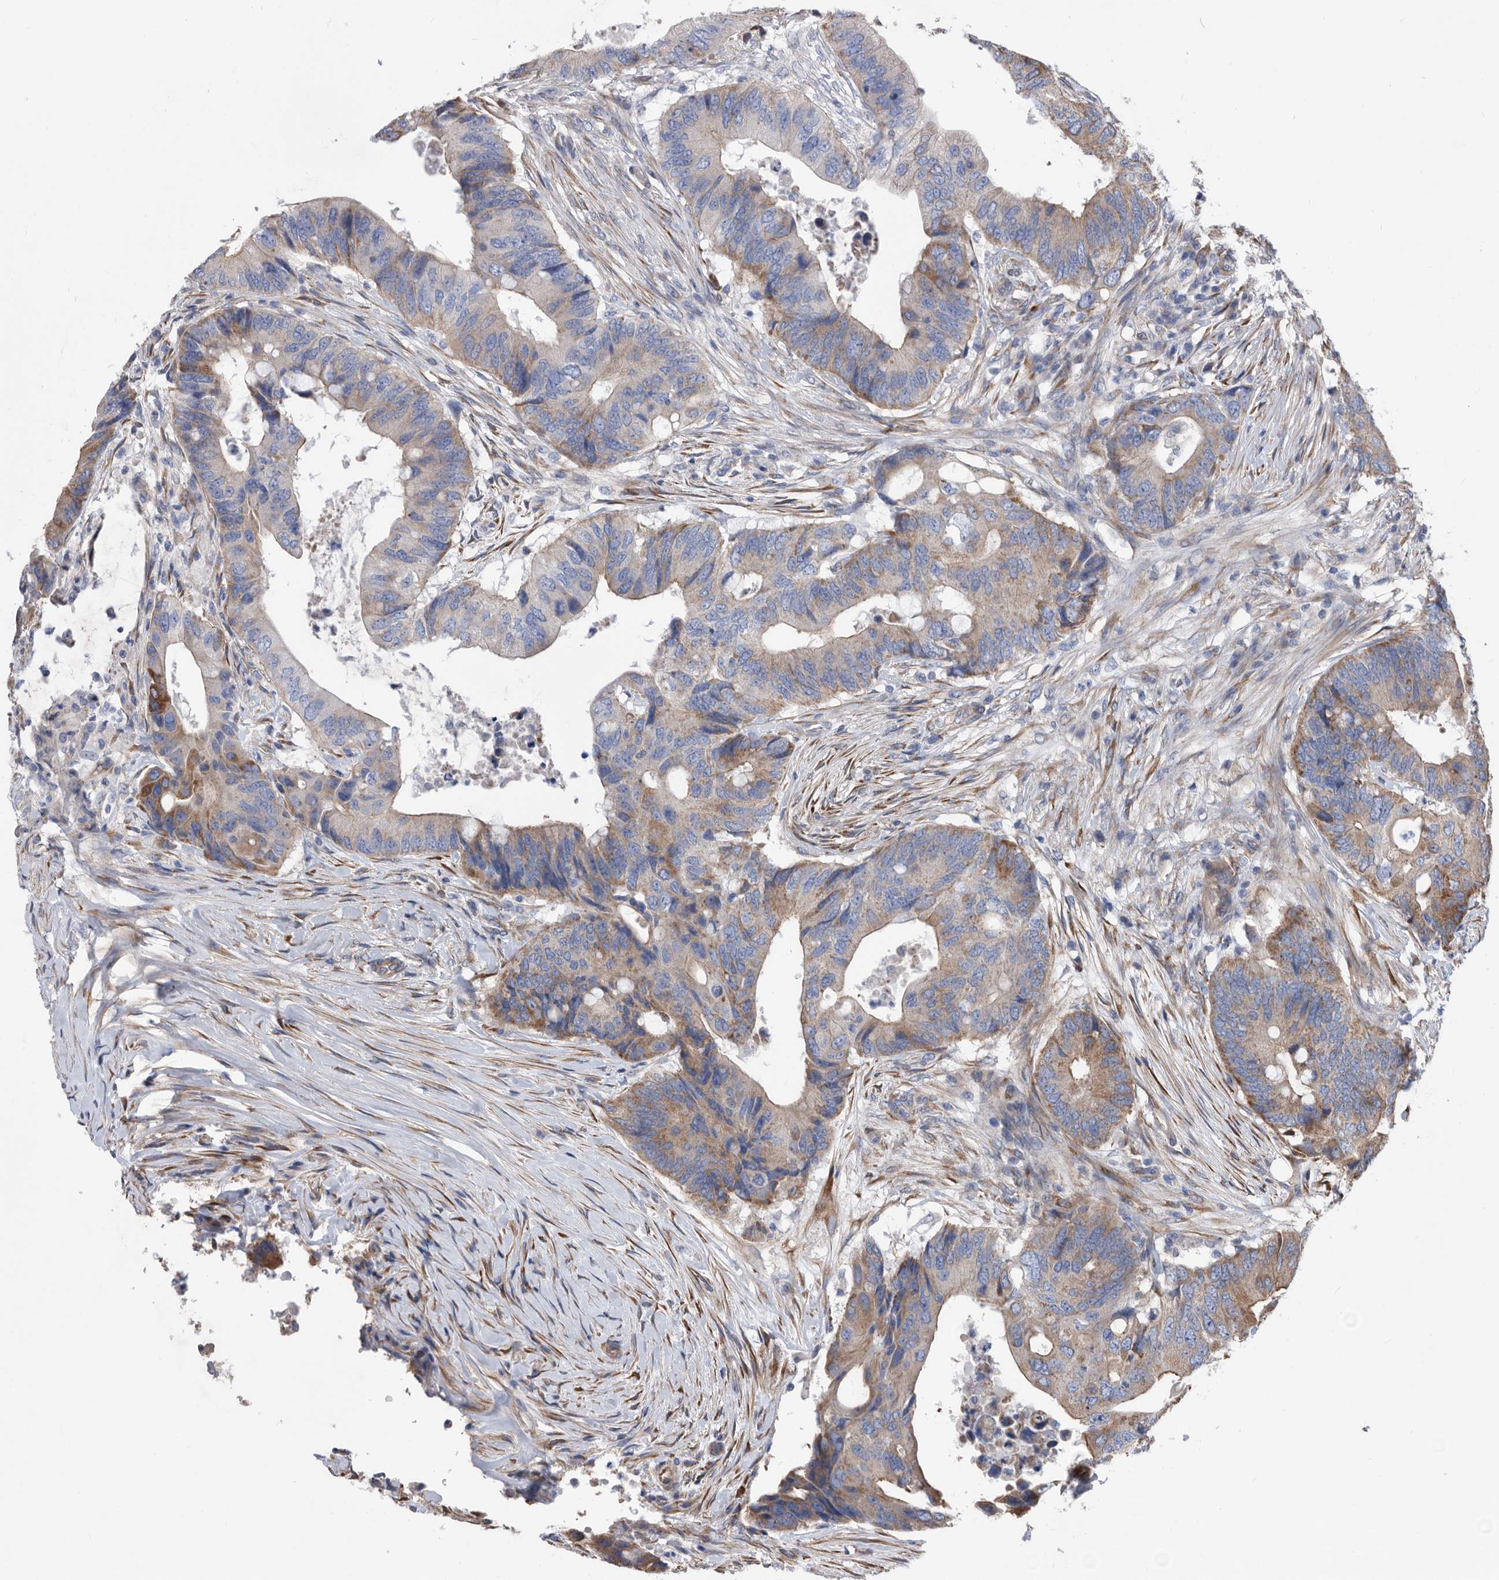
{"staining": {"intensity": "strong", "quantity": "<25%", "location": "cytoplasmic/membranous"}, "tissue": "colorectal cancer", "cell_type": "Tumor cells", "image_type": "cancer", "snomed": [{"axis": "morphology", "description": "Adenocarcinoma, NOS"}, {"axis": "topography", "description": "Colon"}], "caption": "Adenocarcinoma (colorectal) was stained to show a protein in brown. There is medium levels of strong cytoplasmic/membranous expression in approximately <25% of tumor cells. The staining was performed using DAB (3,3'-diaminobenzidine), with brown indicating positive protein expression. Nuclei are stained blue with hematoxylin.", "gene": "ATP13A3", "patient": {"sex": "male", "age": 71}}